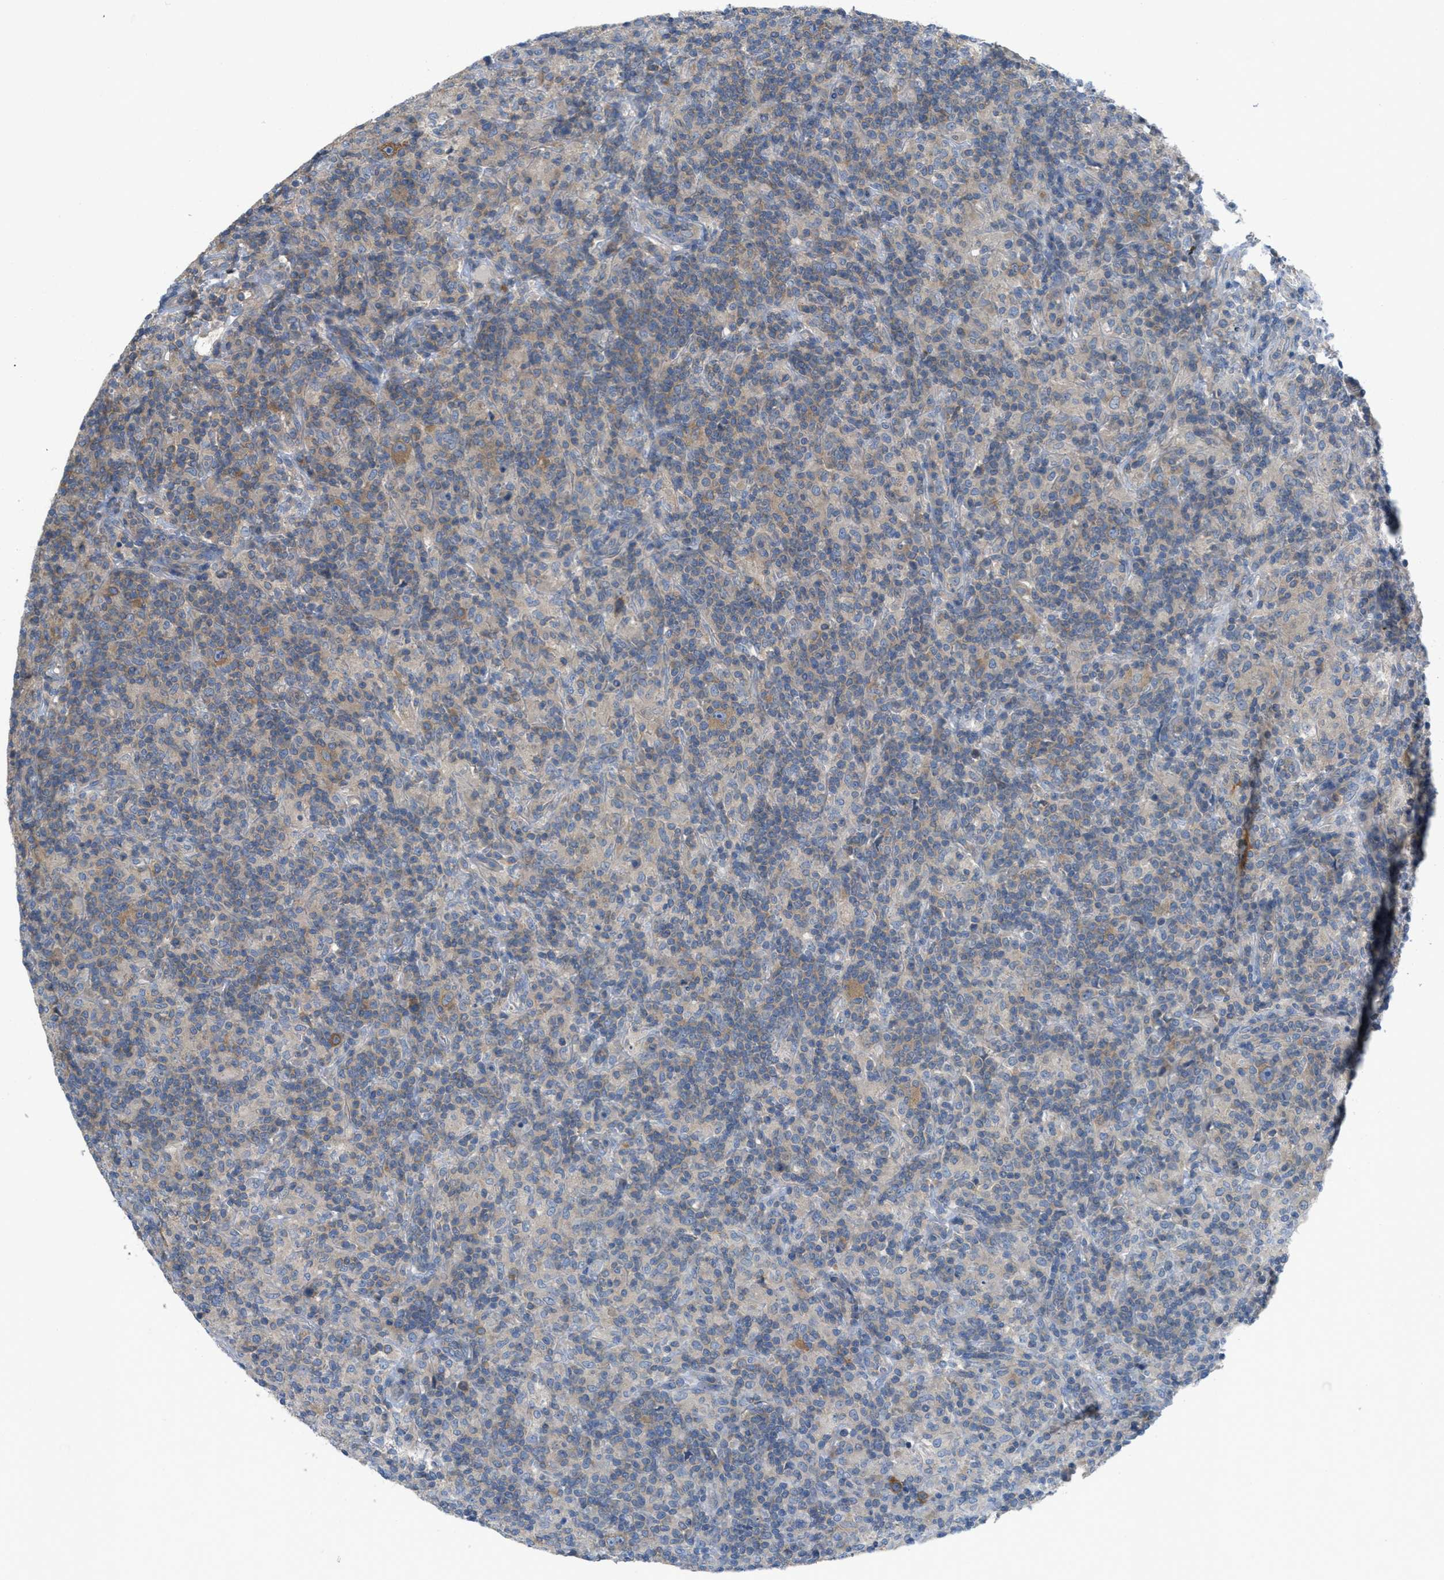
{"staining": {"intensity": "moderate", "quantity": ">75%", "location": "cytoplasmic/membranous"}, "tissue": "lymphoma", "cell_type": "Tumor cells", "image_type": "cancer", "snomed": [{"axis": "morphology", "description": "Hodgkin's disease, NOS"}, {"axis": "topography", "description": "Lymph node"}], "caption": "Protein expression analysis of Hodgkin's disease reveals moderate cytoplasmic/membranous positivity in approximately >75% of tumor cells.", "gene": "UBA5", "patient": {"sex": "male", "age": 70}}